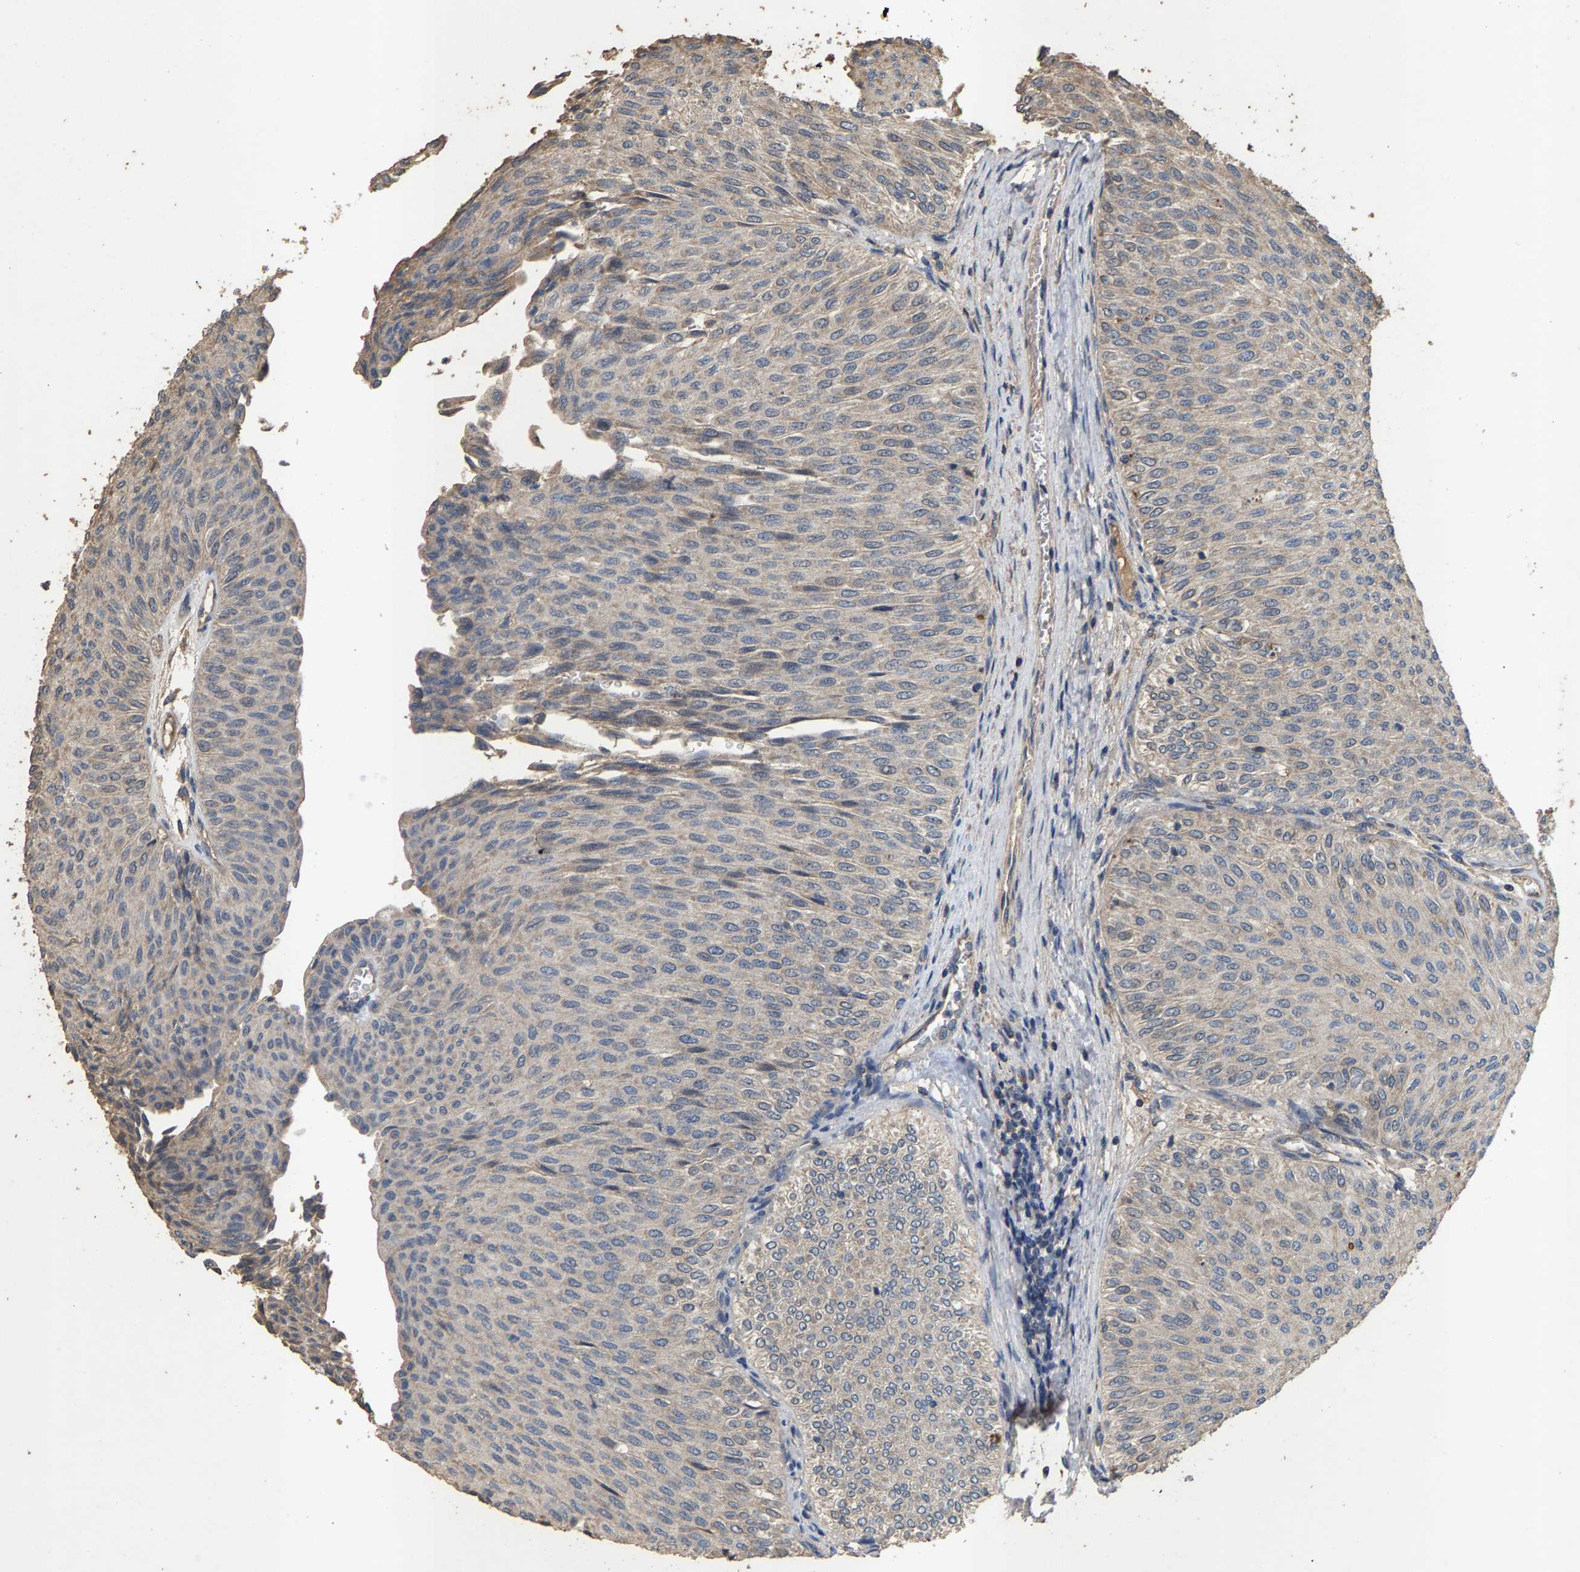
{"staining": {"intensity": "weak", "quantity": "<25%", "location": "cytoplasmic/membranous"}, "tissue": "urothelial cancer", "cell_type": "Tumor cells", "image_type": "cancer", "snomed": [{"axis": "morphology", "description": "Urothelial carcinoma, Low grade"}, {"axis": "topography", "description": "Urinary bladder"}], "caption": "Tumor cells show no significant expression in urothelial cancer. The staining is performed using DAB (3,3'-diaminobenzidine) brown chromogen with nuclei counter-stained in using hematoxylin.", "gene": "HTRA3", "patient": {"sex": "male", "age": 78}}